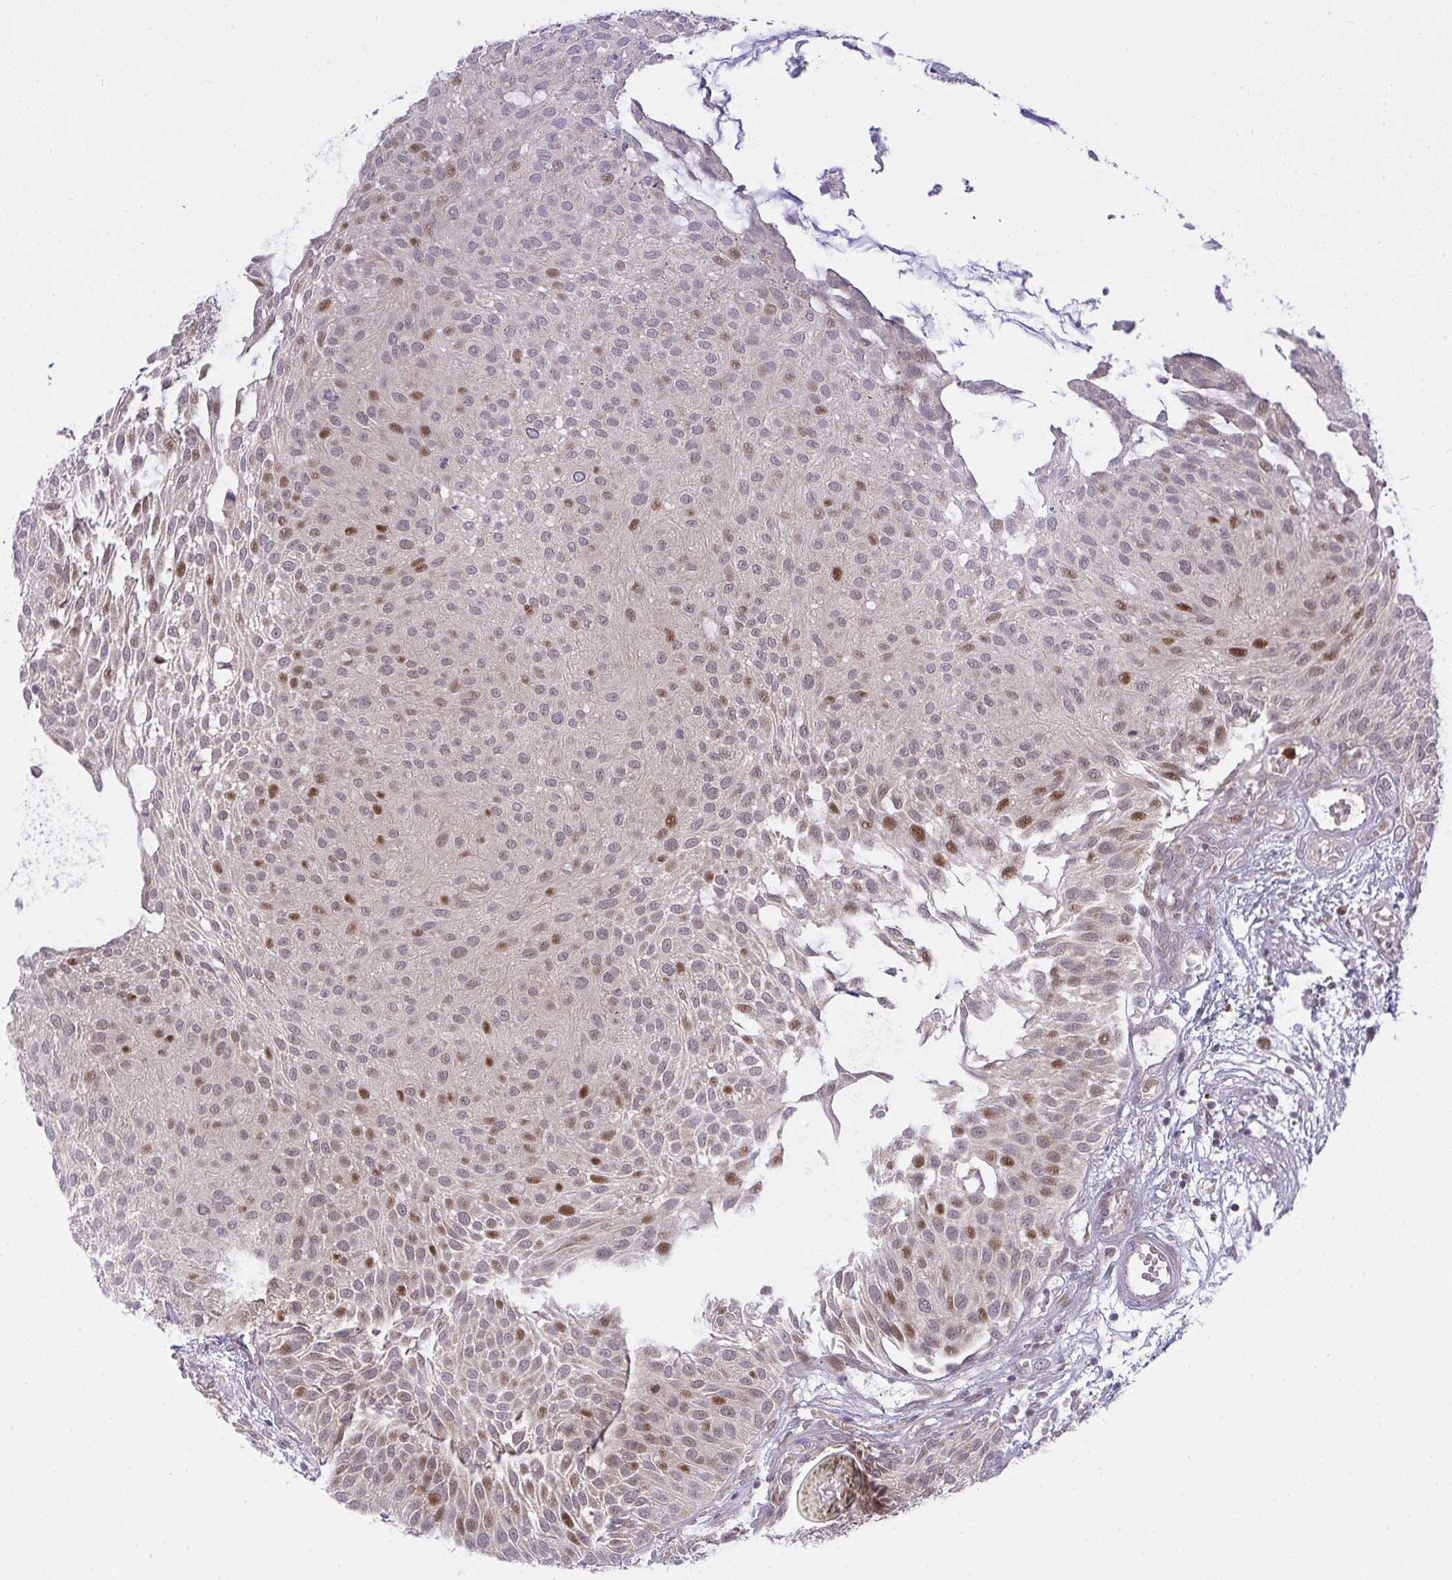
{"staining": {"intensity": "moderate", "quantity": "25%-75%", "location": "nuclear"}, "tissue": "urothelial cancer", "cell_type": "Tumor cells", "image_type": "cancer", "snomed": [{"axis": "morphology", "description": "Urothelial carcinoma, NOS"}, {"axis": "topography", "description": "Urinary bladder"}], "caption": "Immunohistochemistry (IHC) image of neoplastic tissue: transitional cell carcinoma stained using IHC displays medium levels of moderate protein expression localized specifically in the nuclear of tumor cells, appearing as a nuclear brown color.", "gene": "ZNF554", "patient": {"sex": "male", "age": 84}}